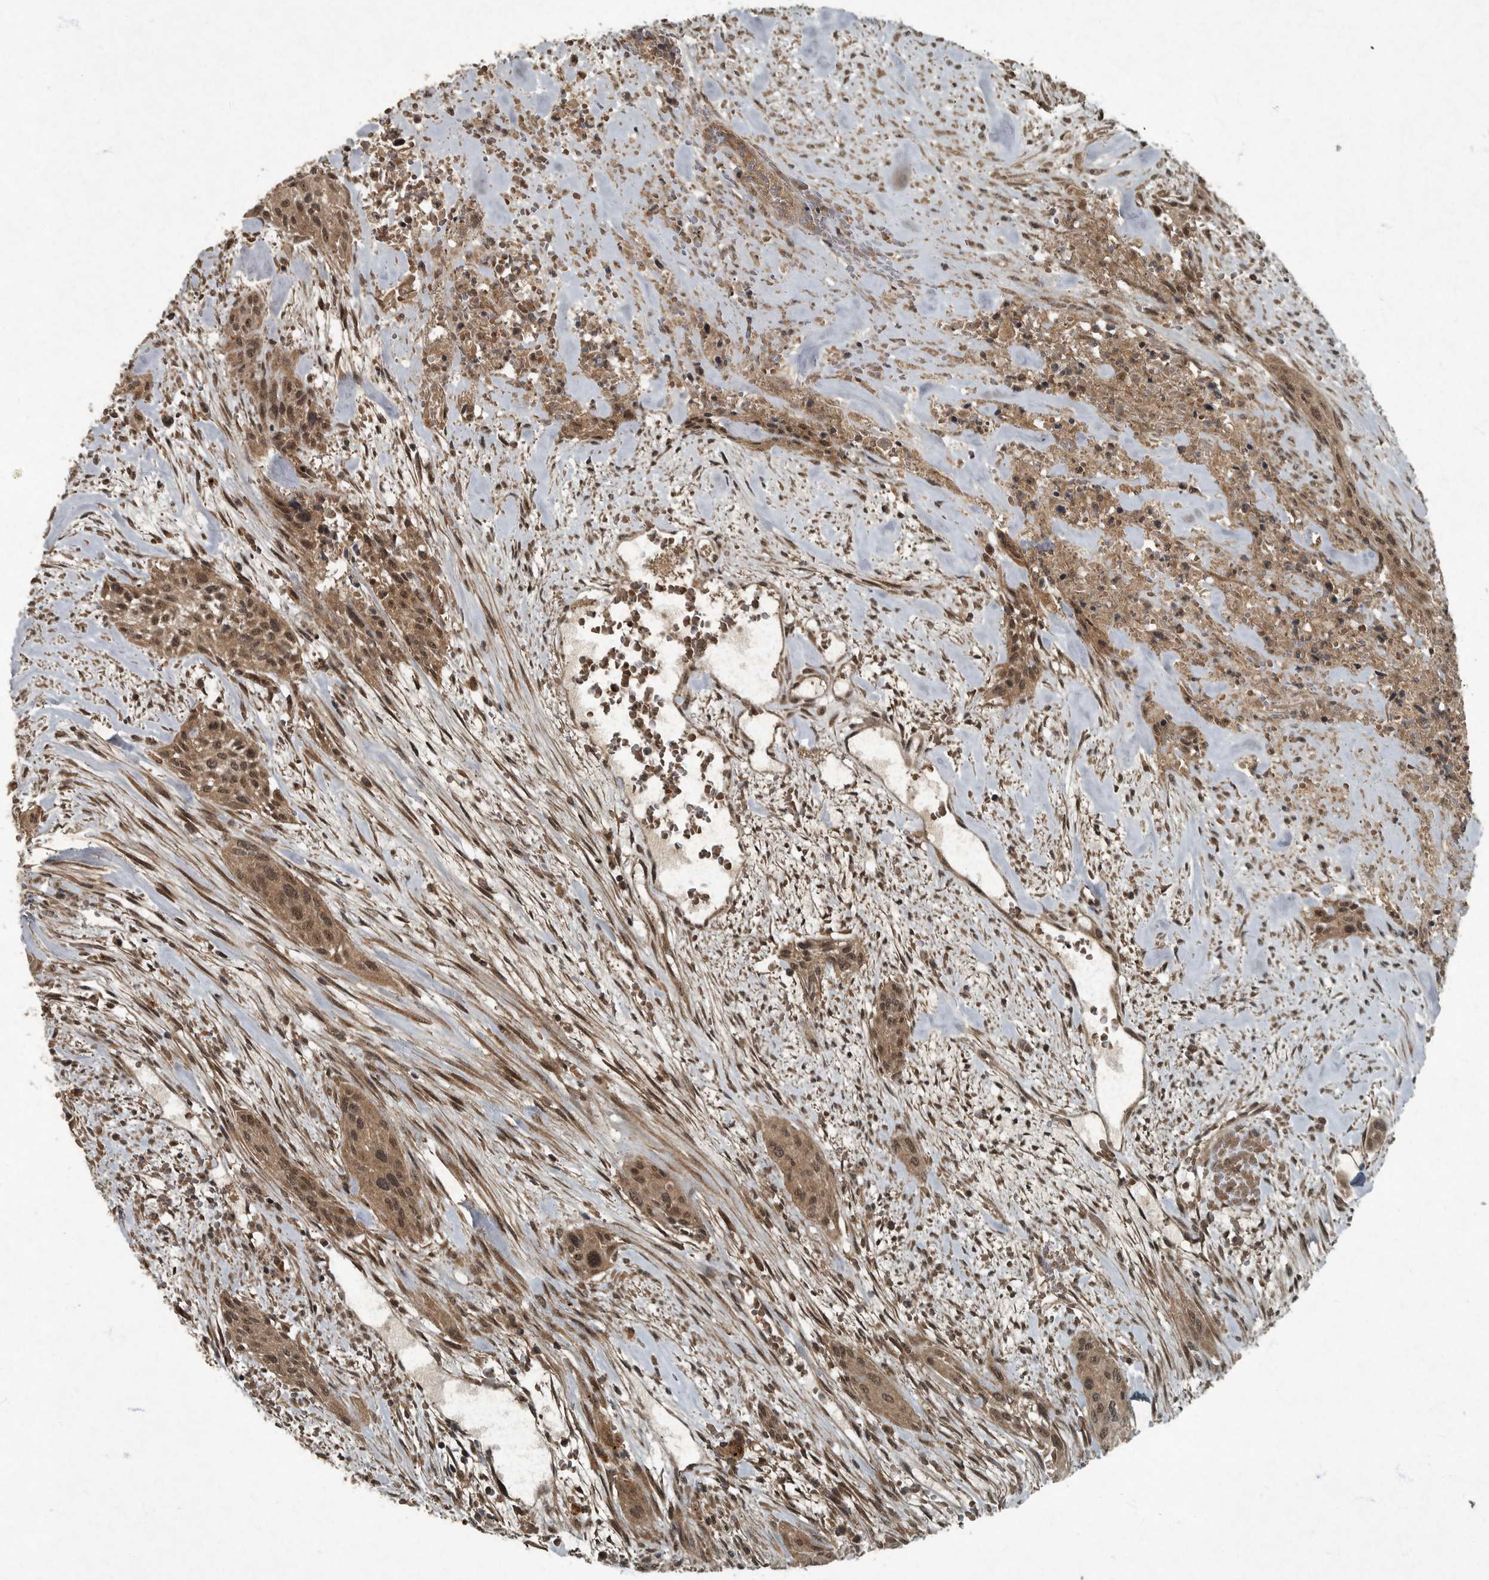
{"staining": {"intensity": "moderate", "quantity": ">75%", "location": "cytoplasmic/membranous,nuclear"}, "tissue": "urothelial cancer", "cell_type": "Tumor cells", "image_type": "cancer", "snomed": [{"axis": "morphology", "description": "Urothelial carcinoma, High grade"}, {"axis": "topography", "description": "Urinary bladder"}], "caption": "Immunohistochemical staining of human urothelial carcinoma (high-grade) shows medium levels of moderate cytoplasmic/membranous and nuclear expression in approximately >75% of tumor cells.", "gene": "FOXO1", "patient": {"sex": "male", "age": 35}}